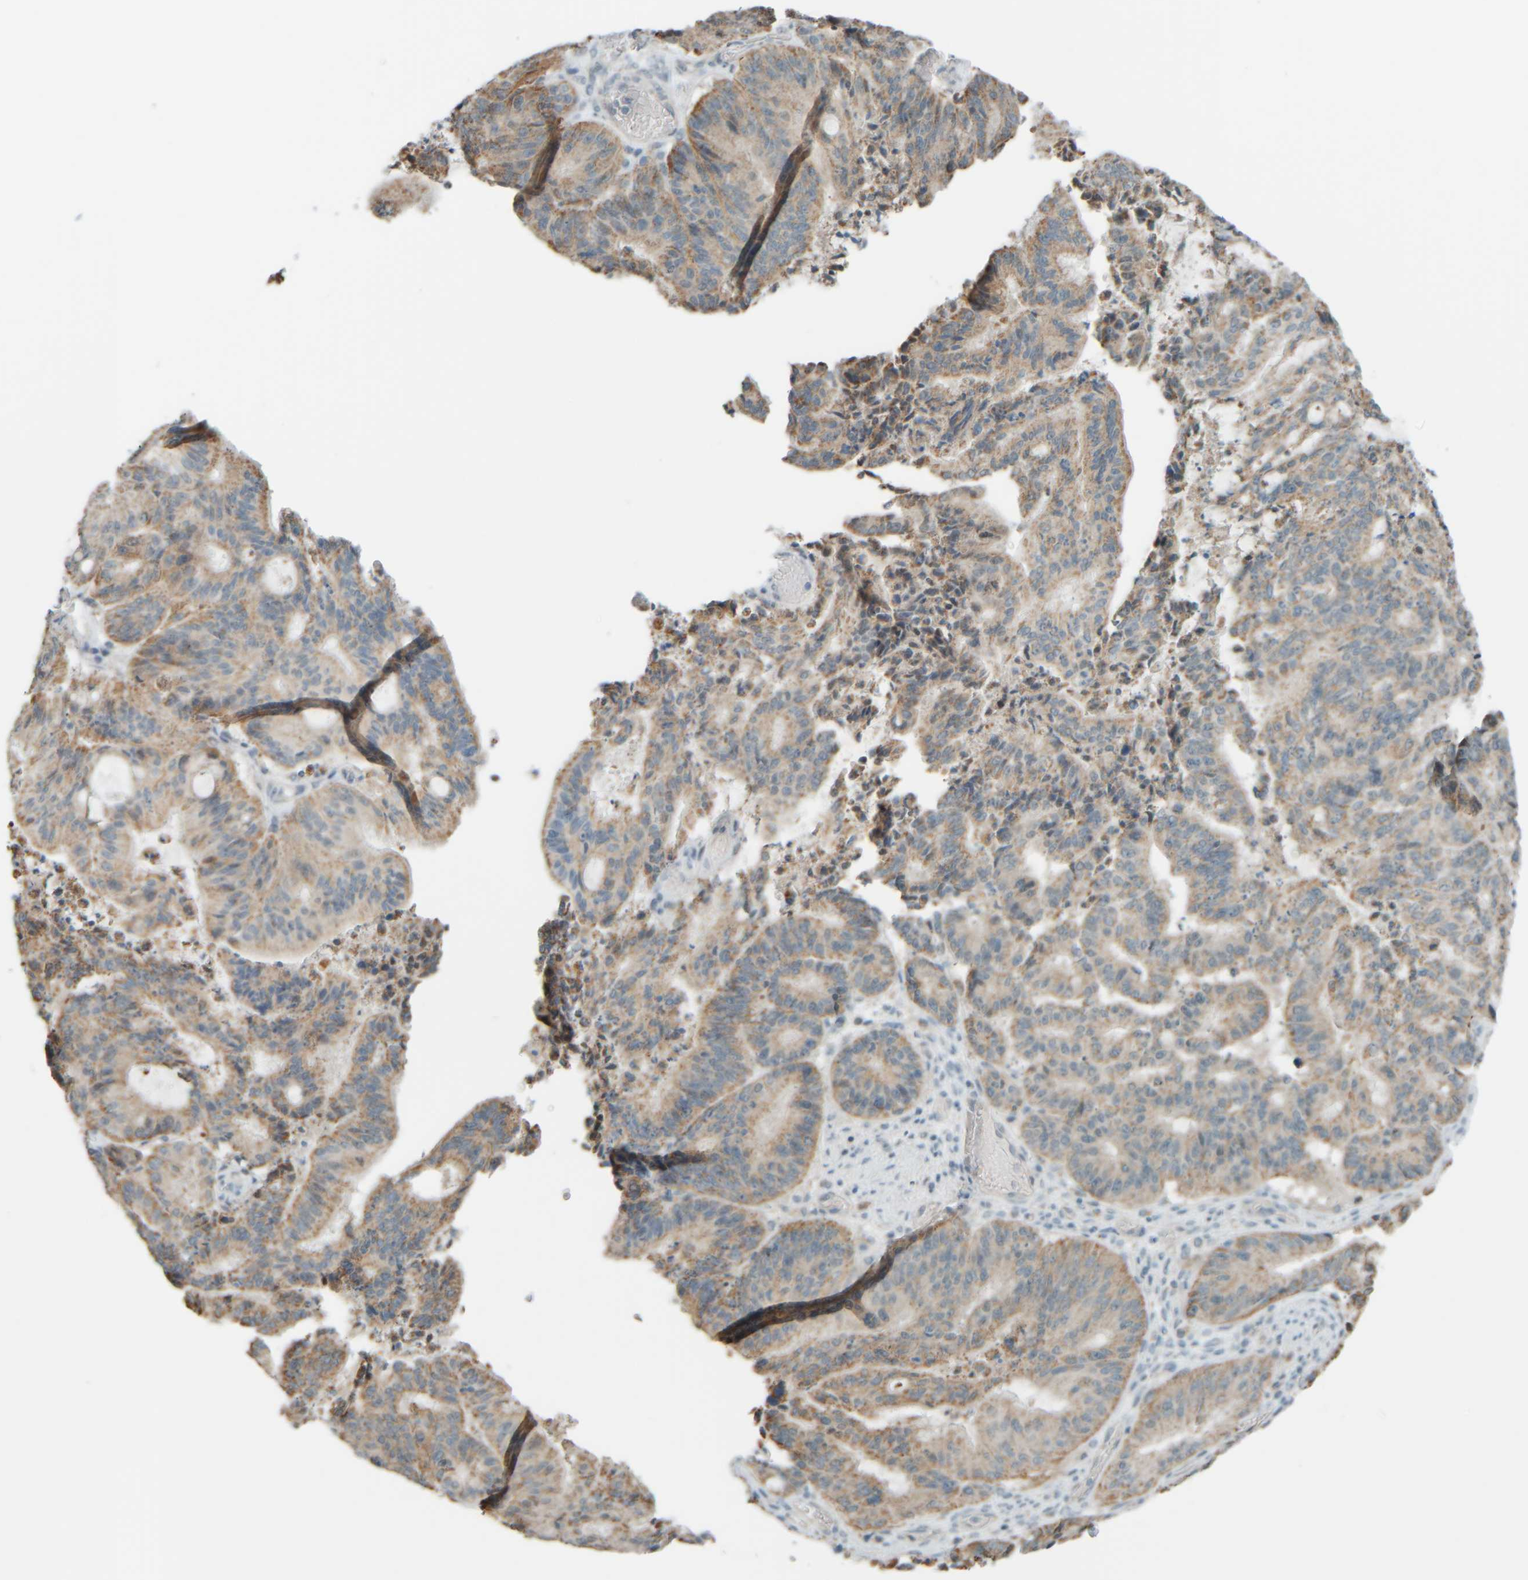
{"staining": {"intensity": "weak", "quantity": ">75%", "location": "cytoplasmic/membranous"}, "tissue": "liver cancer", "cell_type": "Tumor cells", "image_type": "cancer", "snomed": [{"axis": "morphology", "description": "Normal tissue, NOS"}, {"axis": "morphology", "description": "Cholangiocarcinoma"}, {"axis": "topography", "description": "Liver"}, {"axis": "topography", "description": "Peripheral nerve tissue"}], "caption": "Immunohistochemistry (IHC) of human liver cancer (cholangiocarcinoma) reveals low levels of weak cytoplasmic/membranous expression in about >75% of tumor cells.", "gene": "PTGES3L-AARSD1", "patient": {"sex": "female", "age": 73}}